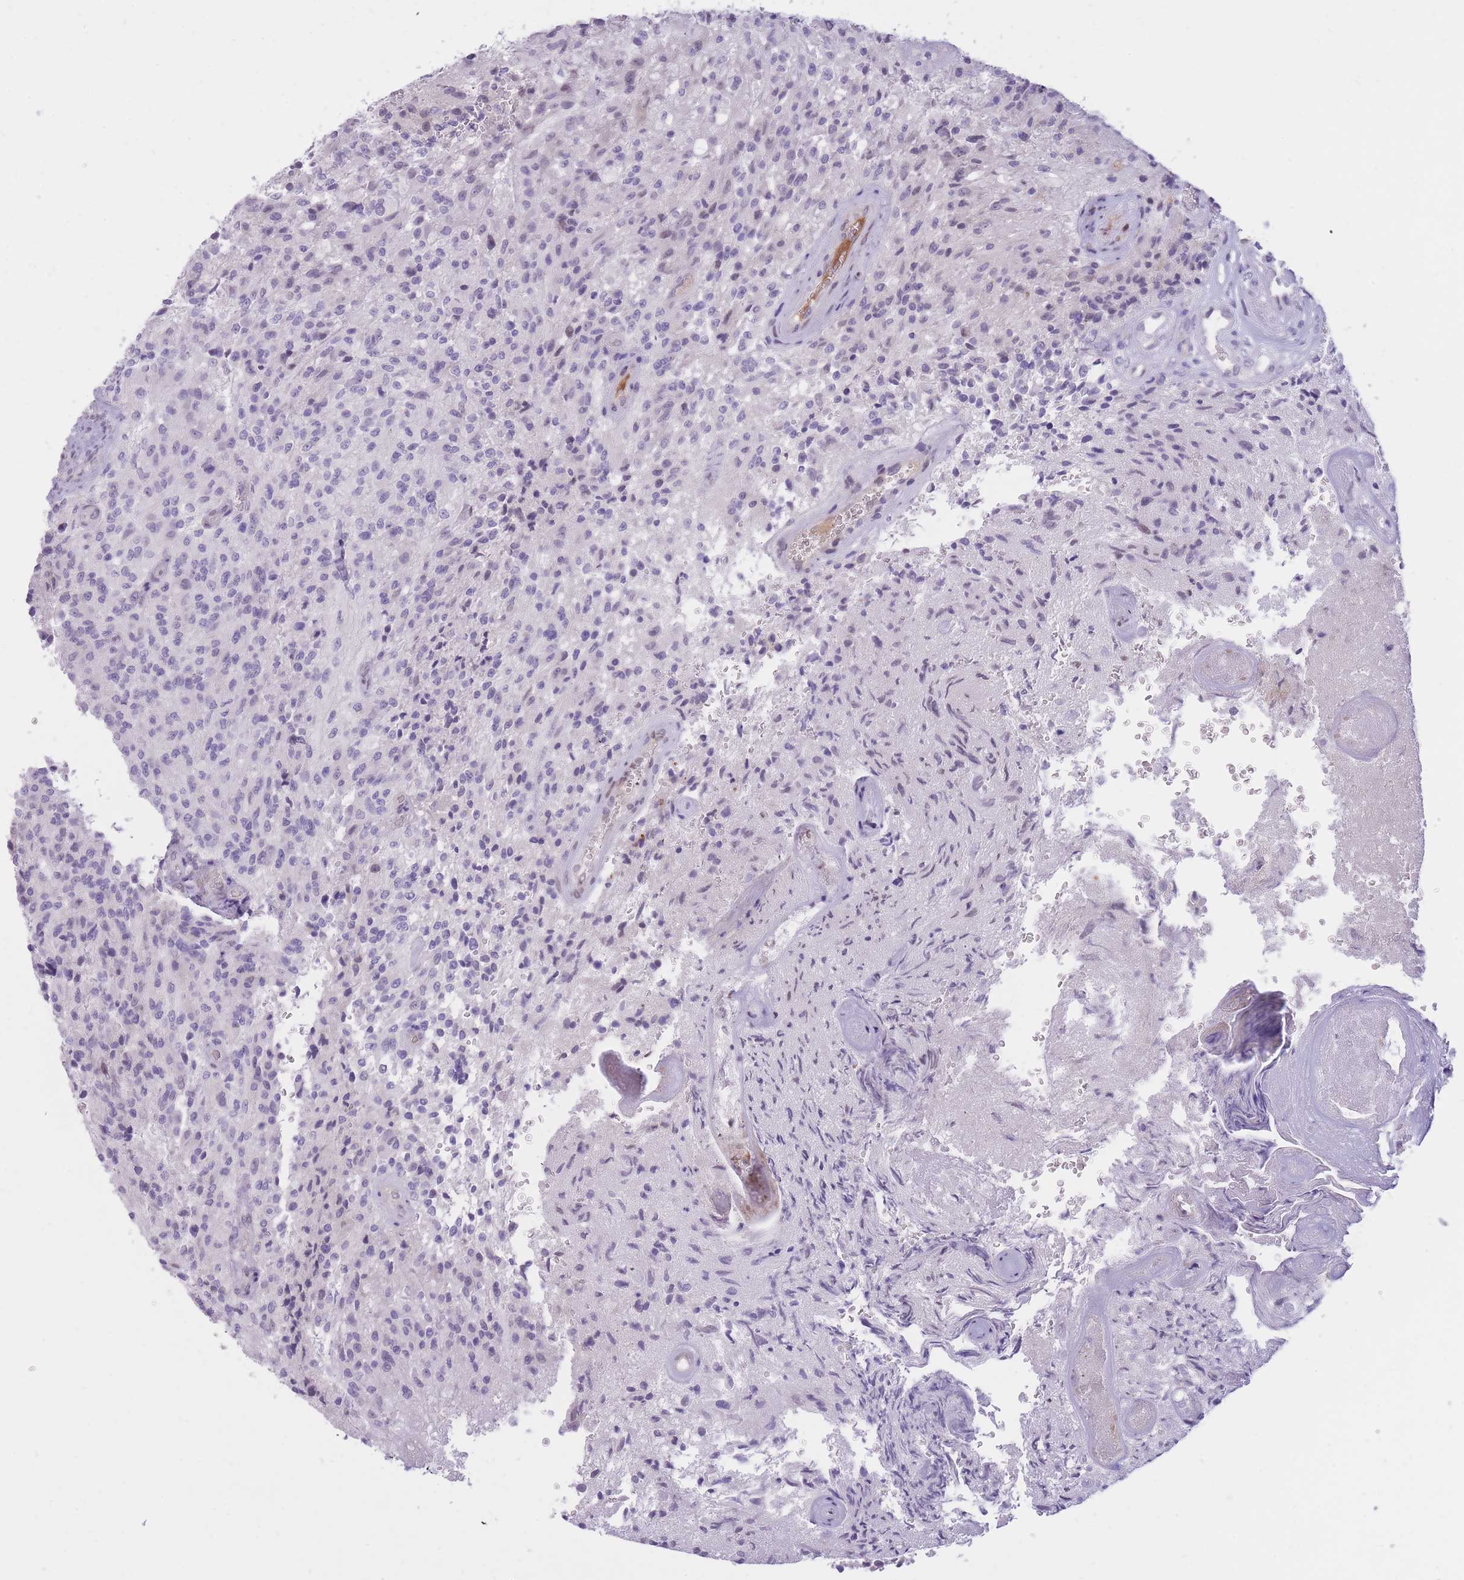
{"staining": {"intensity": "negative", "quantity": "none", "location": "none"}, "tissue": "glioma", "cell_type": "Tumor cells", "image_type": "cancer", "snomed": [{"axis": "morphology", "description": "Normal tissue, NOS"}, {"axis": "morphology", "description": "Glioma, malignant, High grade"}, {"axis": "topography", "description": "Cerebral cortex"}], "caption": "An image of human glioma is negative for staining in tumor cells.", "gene": "HOOK2", "patient": {"sex": "male", "age": 56}}